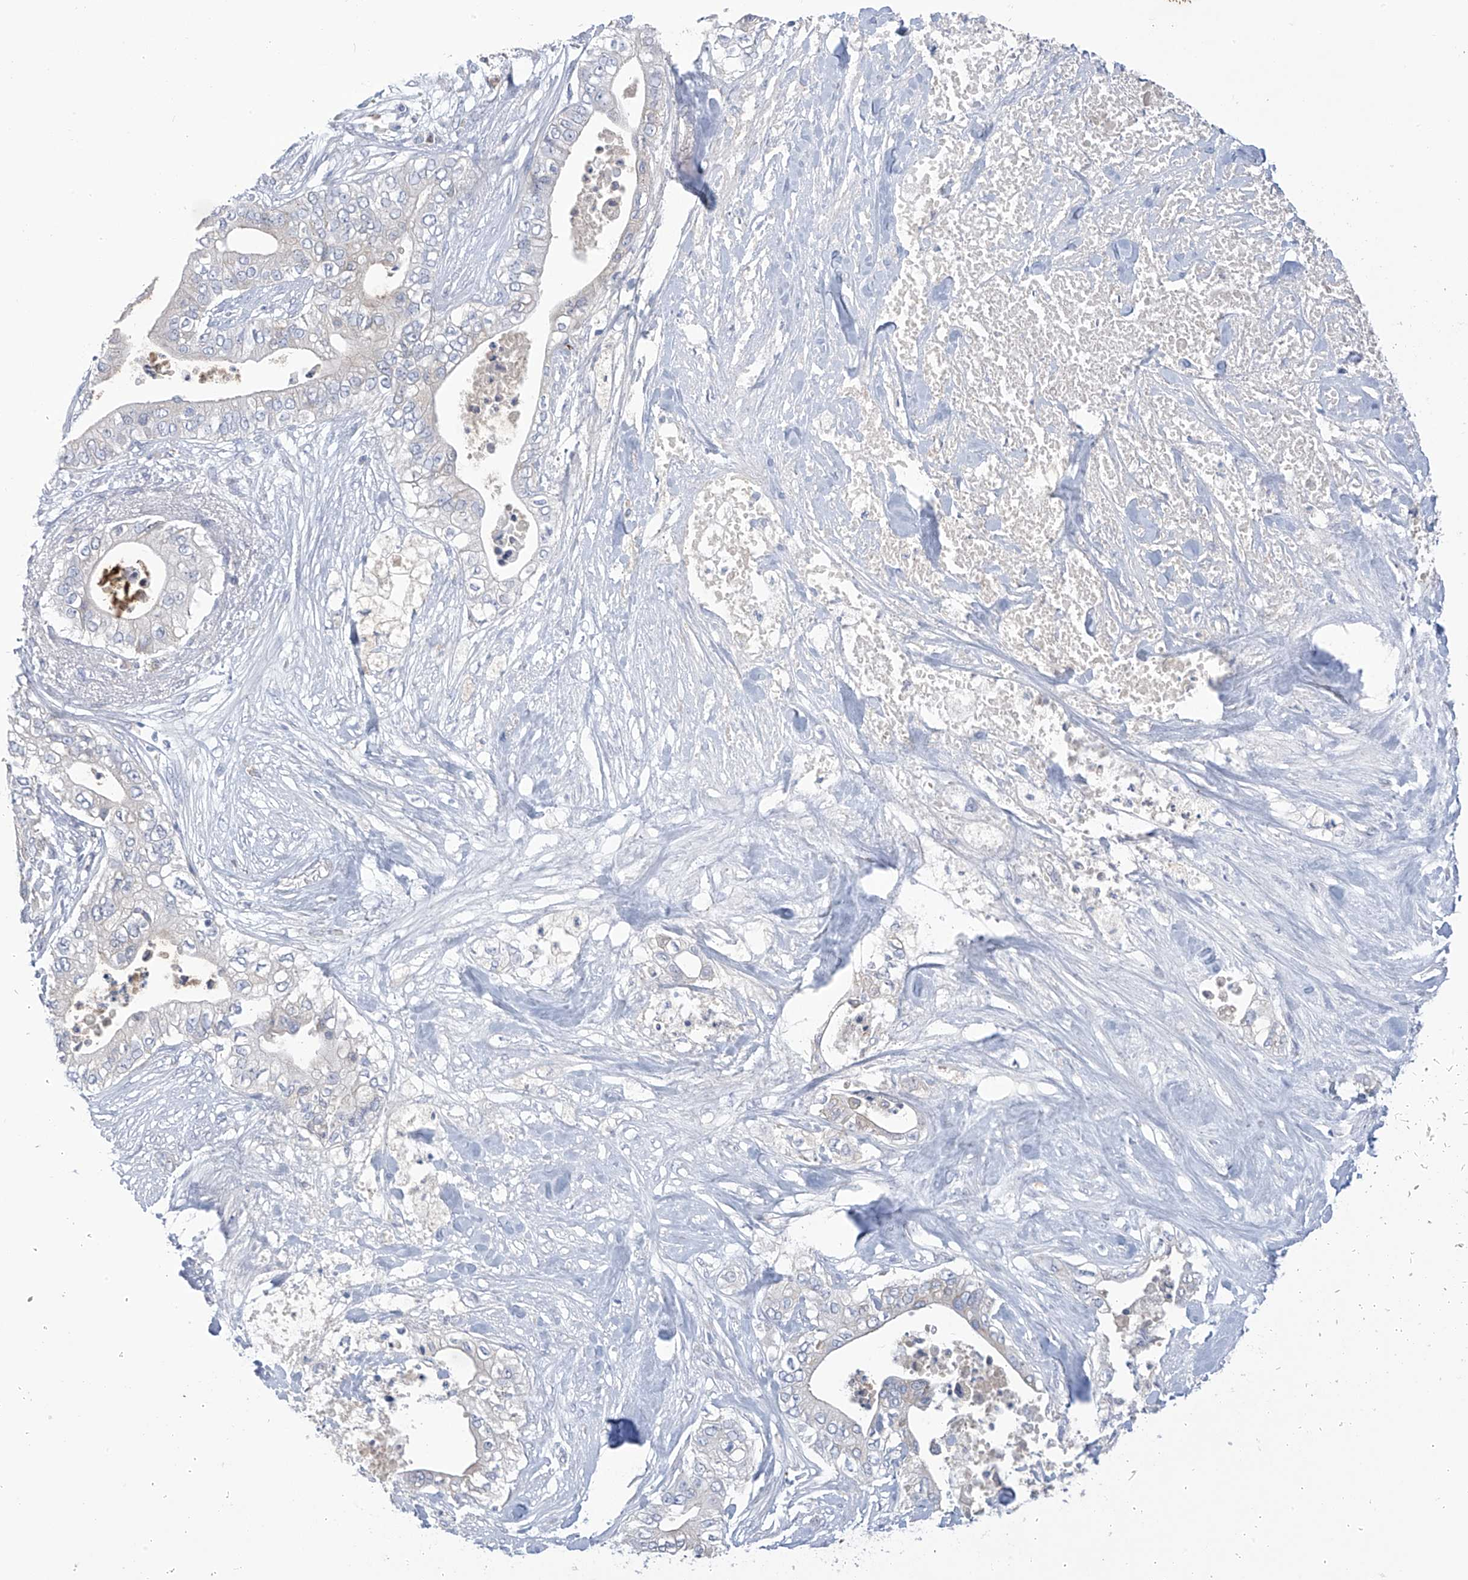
{"staining": {"intensity": "negative", "quantity": "none", "location": "none"}, "tissue": "pancreatic cancer", "cell_type": "Tumor cells", "image_type": "cancer", "snomed": [{"axis": "morphology", "description": "Adenocarcinoma, NOS"}, {"axis": "topography", "description": "Pancreas"}], "caption": "A histopathology image of pancreatic cancer stained for a protein shows no brown staining in tumor cells.", "gene": "SLCO4A1", "patient": {"sex": "female", "age": 78}}